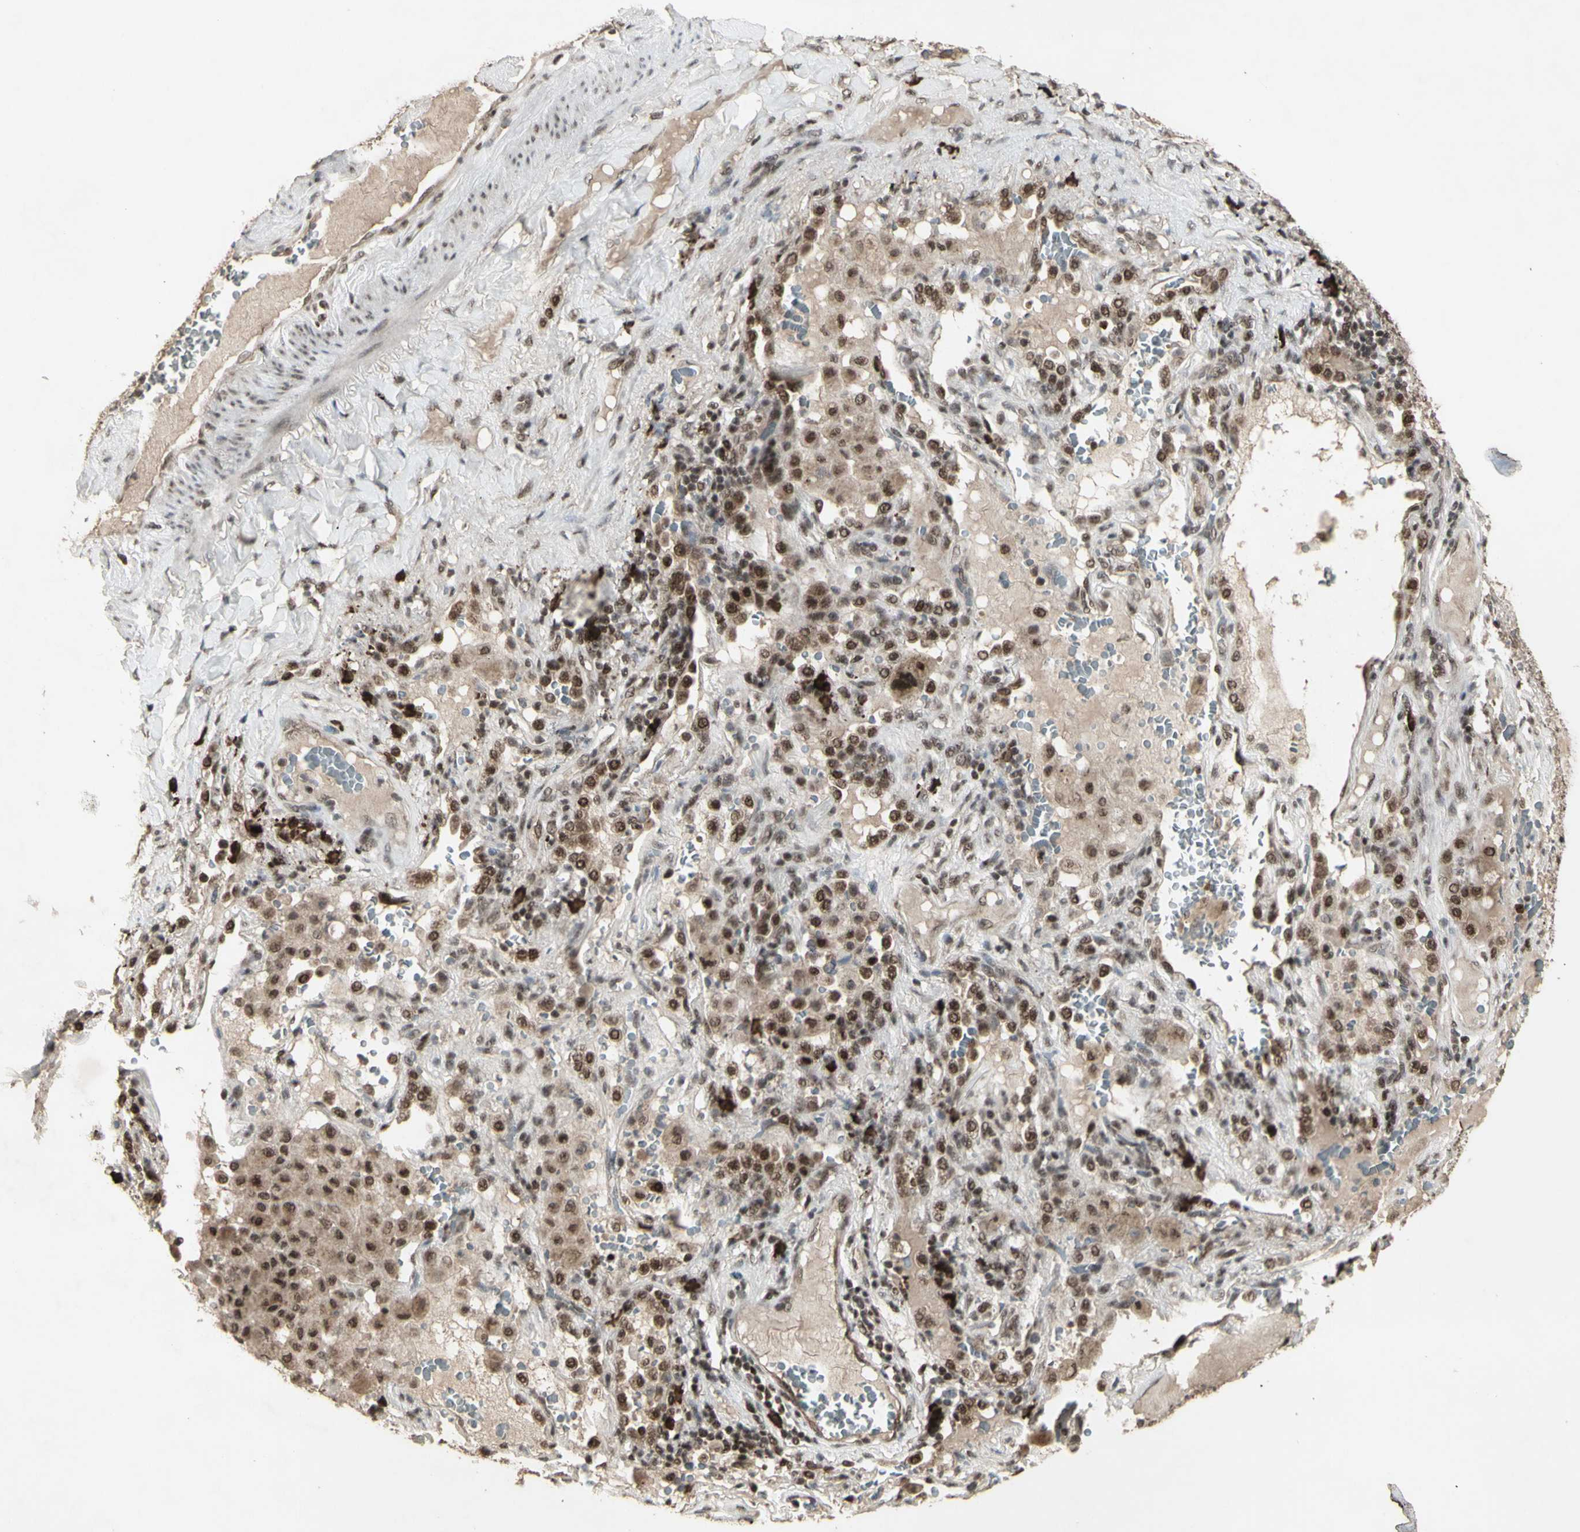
{"staining": {"intensity": "moderate", "quantity": ">75%", "location": "cytoplasmic/membranous,nuclear"}, "tissue": "lung cancer", "cell_type": "Tumor cells", "image_type": "cancer", "snomed": [{"axis": "morphology", "description": "Squamous cell carcinoma, NOS"}, {"axis": "topography", "description": "Lung"}], "caption": "Human squamous cell carcinoma (lung) stained with a brown dye shows moderate cytoplasmic/membranous and nuclear positive positivity in approximately >75% of tumor cells.", "gene": "CCNT1", "patient": {"sex": "male", "age": 57}}